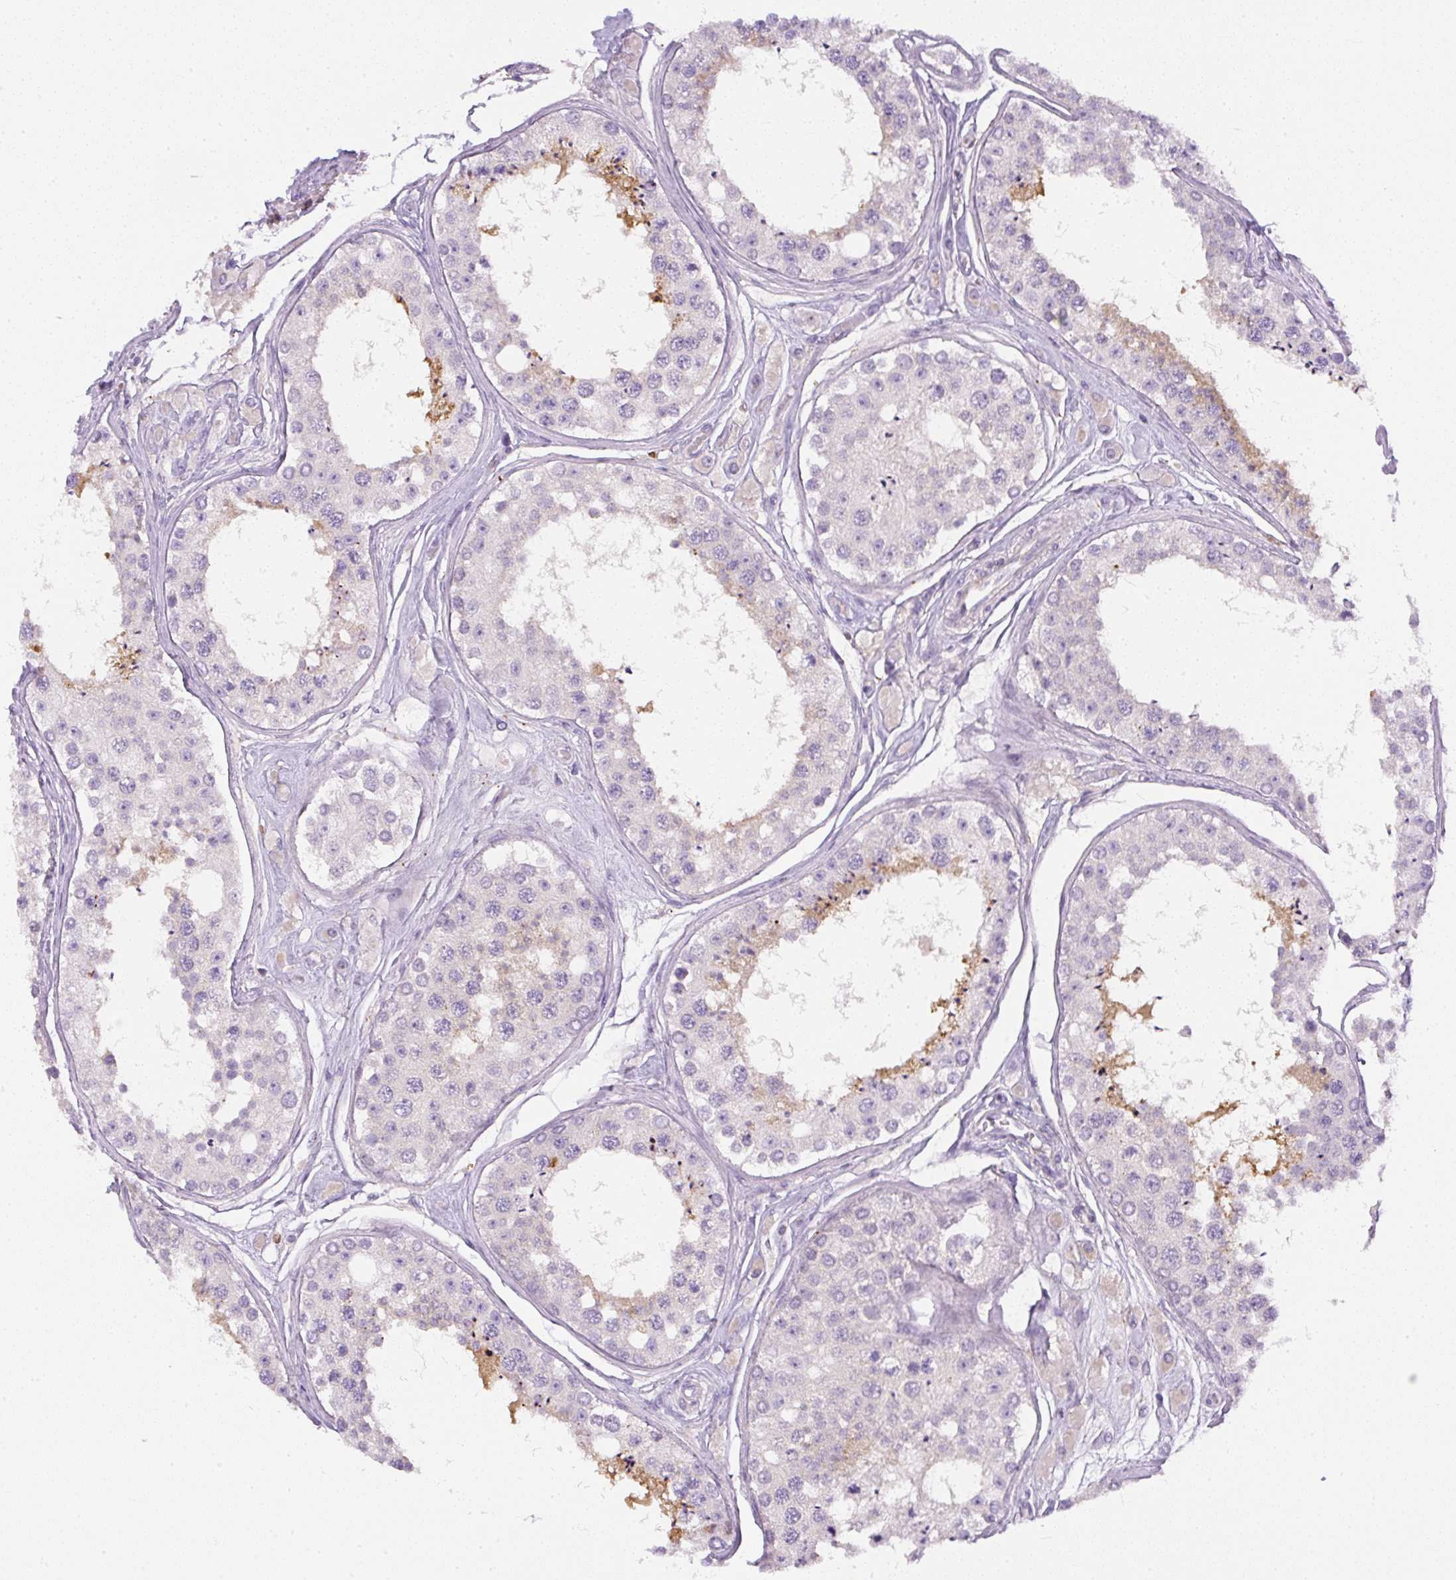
{"staining": {"intensity": "moderate", "quantity": "<25%", "location": "cytoplasmic/membranous"}, "tissue": "testis", "cell_type": "Cells in seminiferous ducts", "image_type": "normal", "snomed": [{"axis": "morphology", "description": "Normal tissue, NOS"}, {"axis": "topography", "description": "Testis"}], "caption": "Immunohistochemistry of unremarkable human testis demonstrates low levels of moderate cytoplasmic/membranous expression in approximately <25% of cells in seminiferous ducts. (DAB (3,3'-diaminobenzidine) IHC, brown staining for protein, blue staining for nuclei).", "gene": "PIP5KL1", "patient": {"sex": "male", "age": 25}}